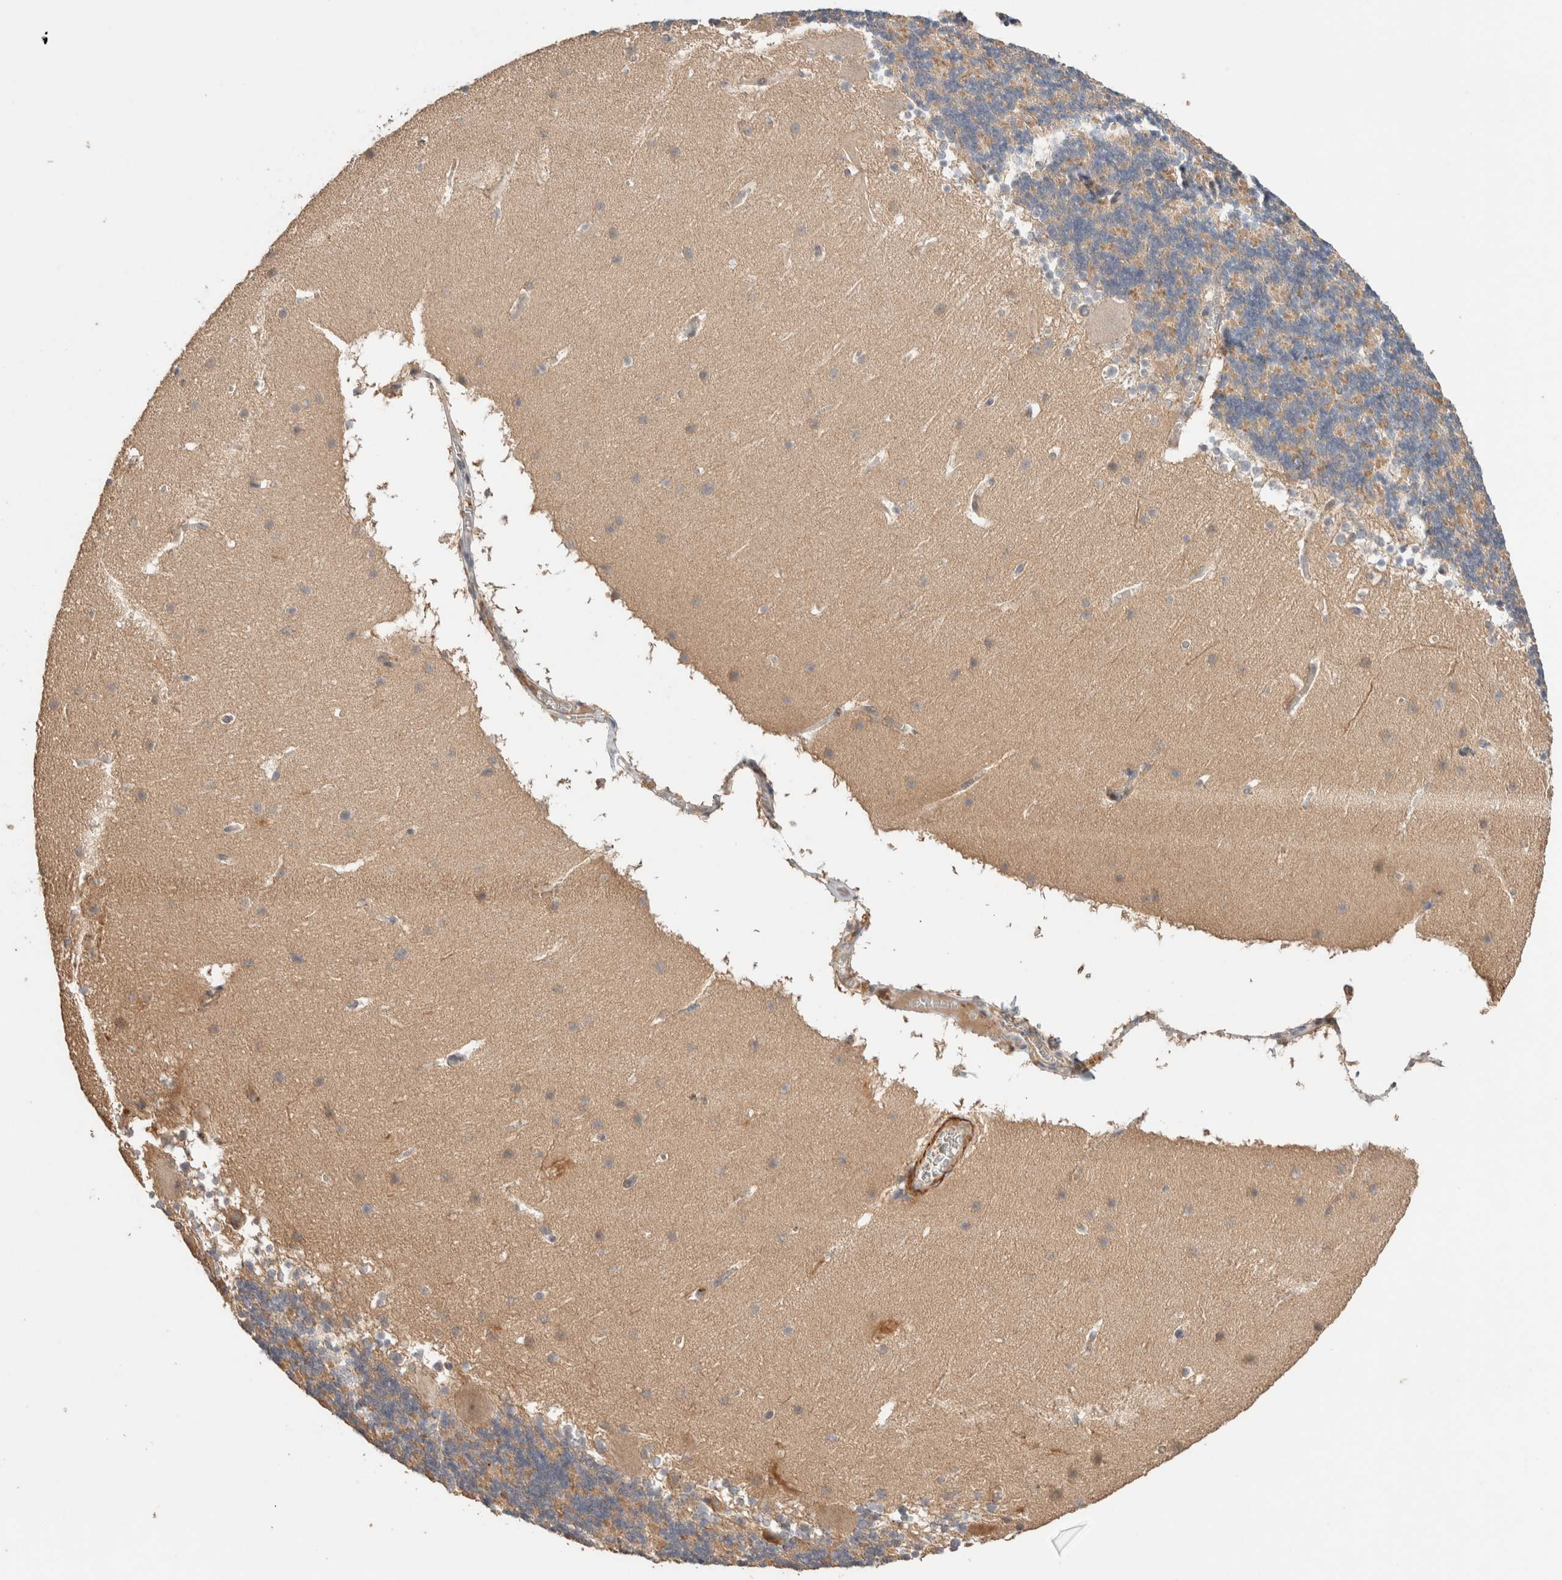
{"staining": {"intensity": "weak", "quantity": ">75%", "location": "cytoplasmic/membranous"}, "tissue": "cerebellum", "cell_type": "Cells in granular layer", "image_type": "normal", "snomed": [{"axis": "morphology", "description": "Normal tissue, NOS"}, {"axis": "topography", "description": "Cerebellum"}], "caption": "Cerebellum stained with DAB immunohistochemistry (IHC) exhibits low levels of weak cytoplasmic/membranous positivity in about >75% of cells in granular layer.", "gene": "WDR91", "patient": {"sex": "male", "age": 45}}